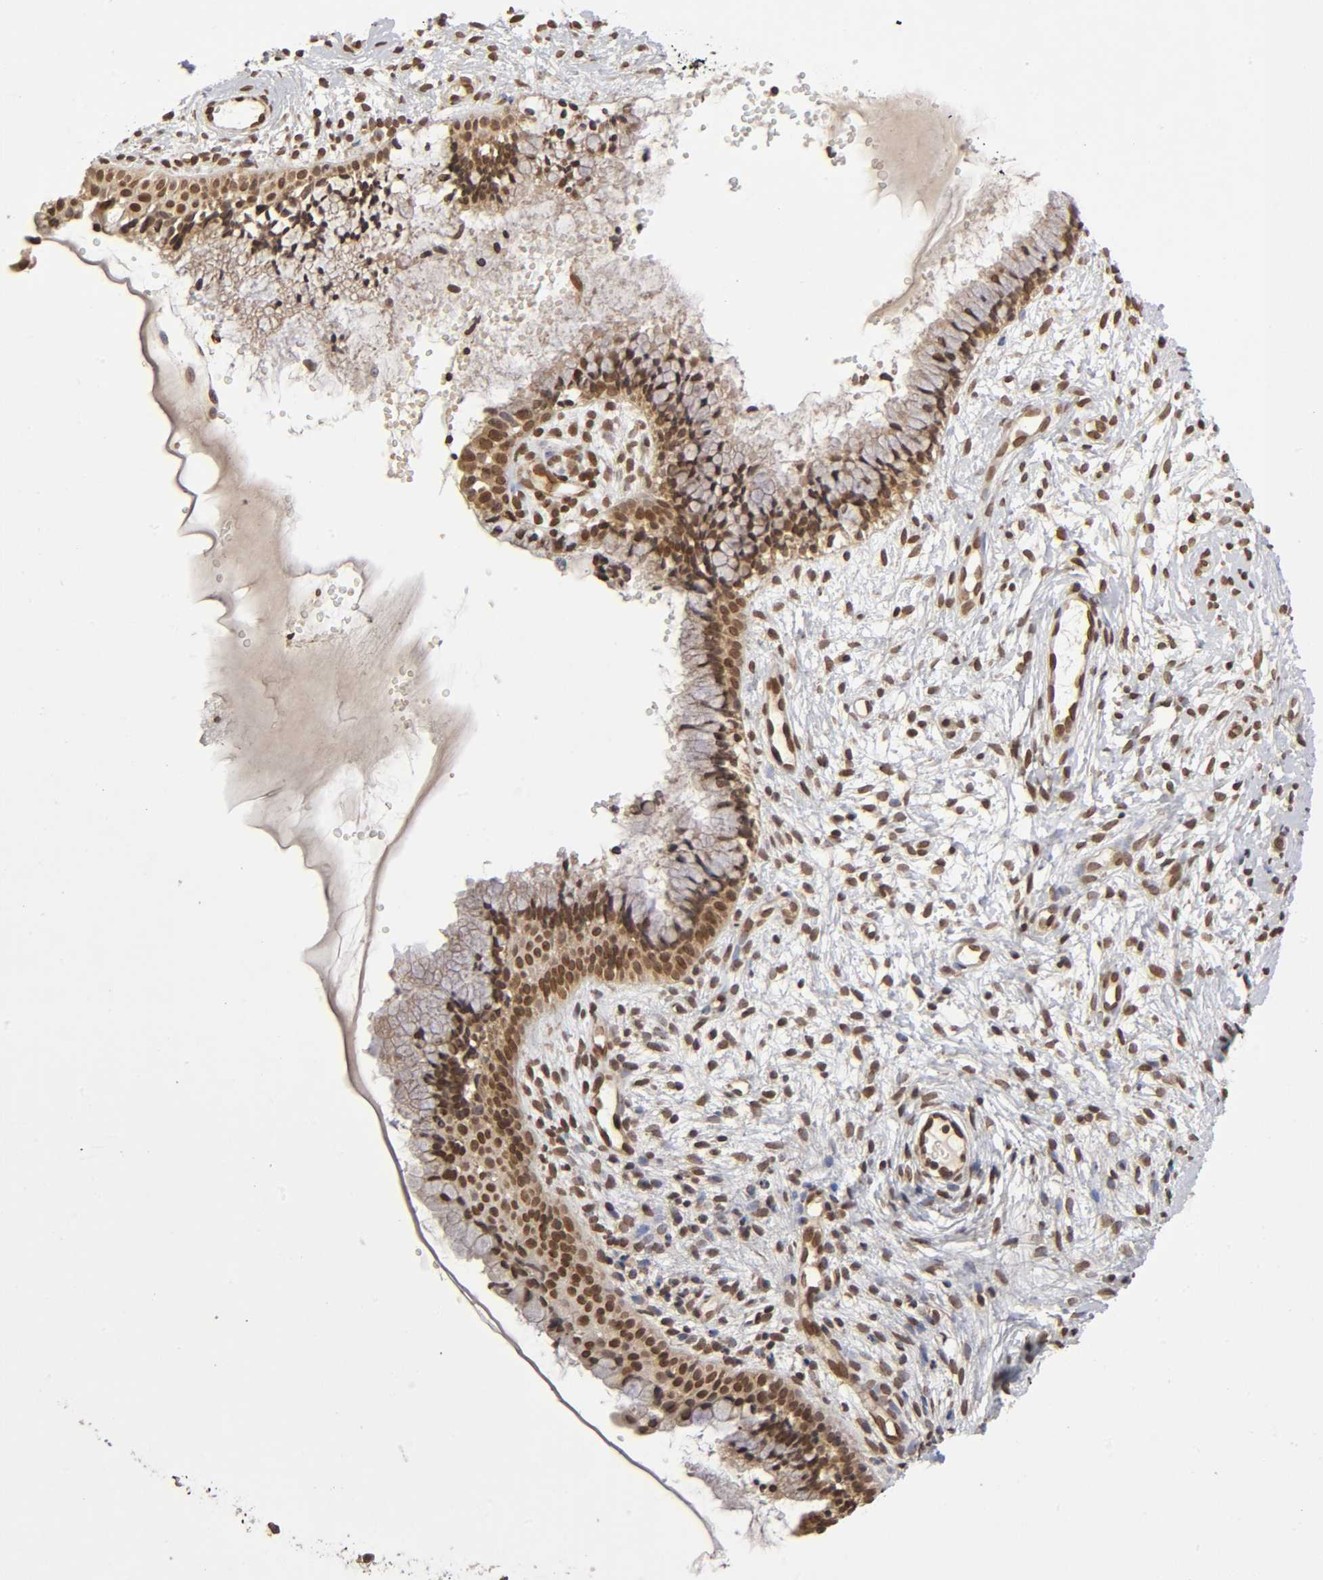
{"staining": {"intensity": "strong", "quantity": ">75%", "location": "cytoplasmic/membranous,nuclear"}, "tissue": "cervix", "cell_type": "Glandular cells", "image_type": "normal", "snomed": [{"axis": "morphology", "description": "Normal tissue, NOS"}, {"axis": "topography", "description": "Cervix"}], "caption": "A brown stain labels strong cytoplasmic/membranous,nuclear staining of a protein in glandular cells of unremarkable human cervix. (Brightfield microscopy of DAB IHC at high magnification).", "gene": "MLLT6", "patient": {"sex": "female", "age": 46}}